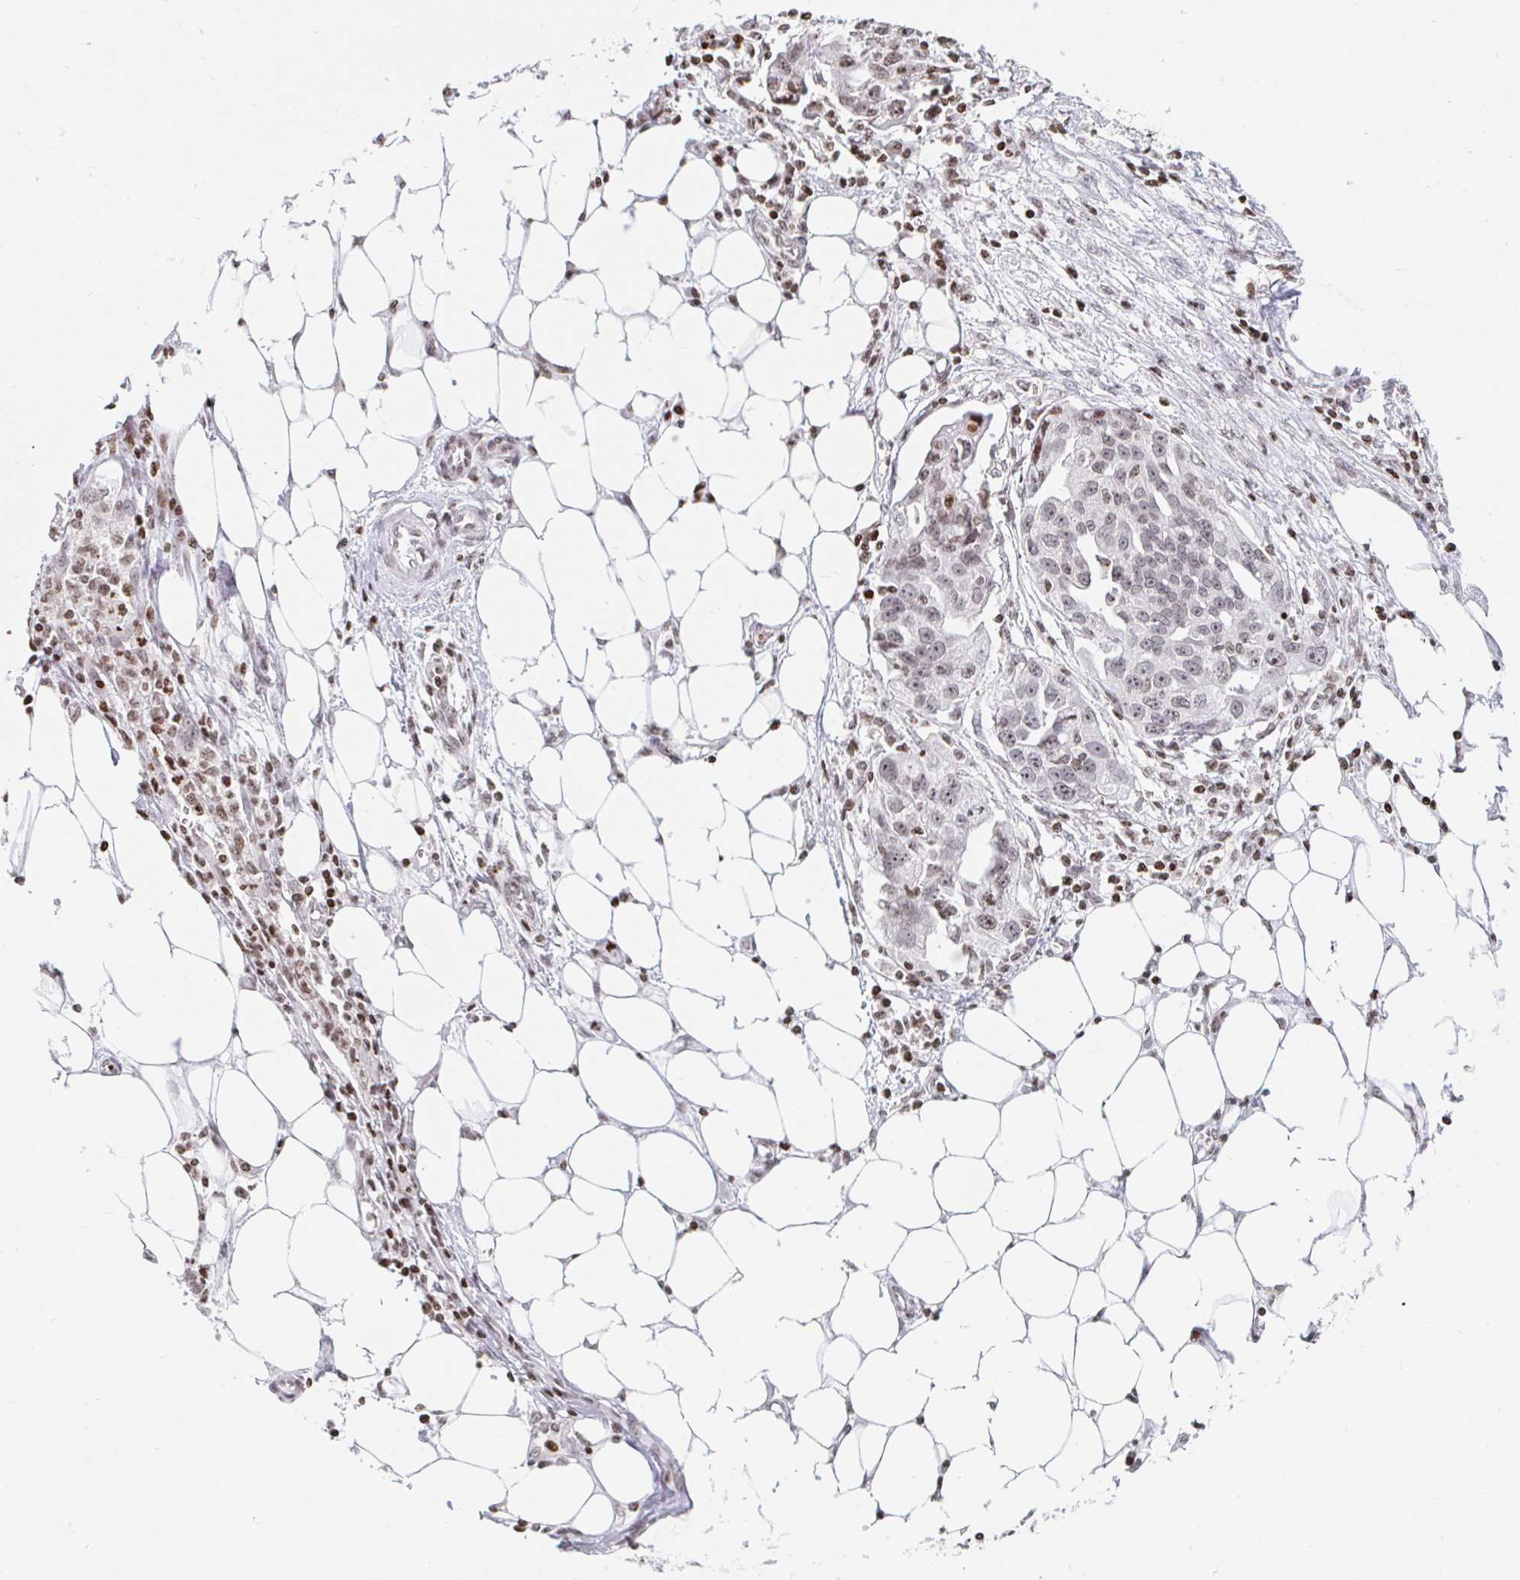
{"staining": {"intensity": "weak", "quantity": ">75%", "location": "nuclear"}, "tissue": "ovarian cancer", "cell_type": "Tumor cells", "image_type": "cancer", "snomed": [{"axis": "morphology", "description": "Carcinoma, endometroid"}, {"axis": "morphology", "description": "Cystadenocarcinoma, serous, NOS"}, {"axis": "topography", "description": "Ovary"}], "caption": "Tumor cells exhibit low levels of weak nuclear staining in about >75% of cells in ovarian cancer (endometroid carcinoma).", "gene": "HOXC10", "patient": {"sex": "female", "age": 45}}